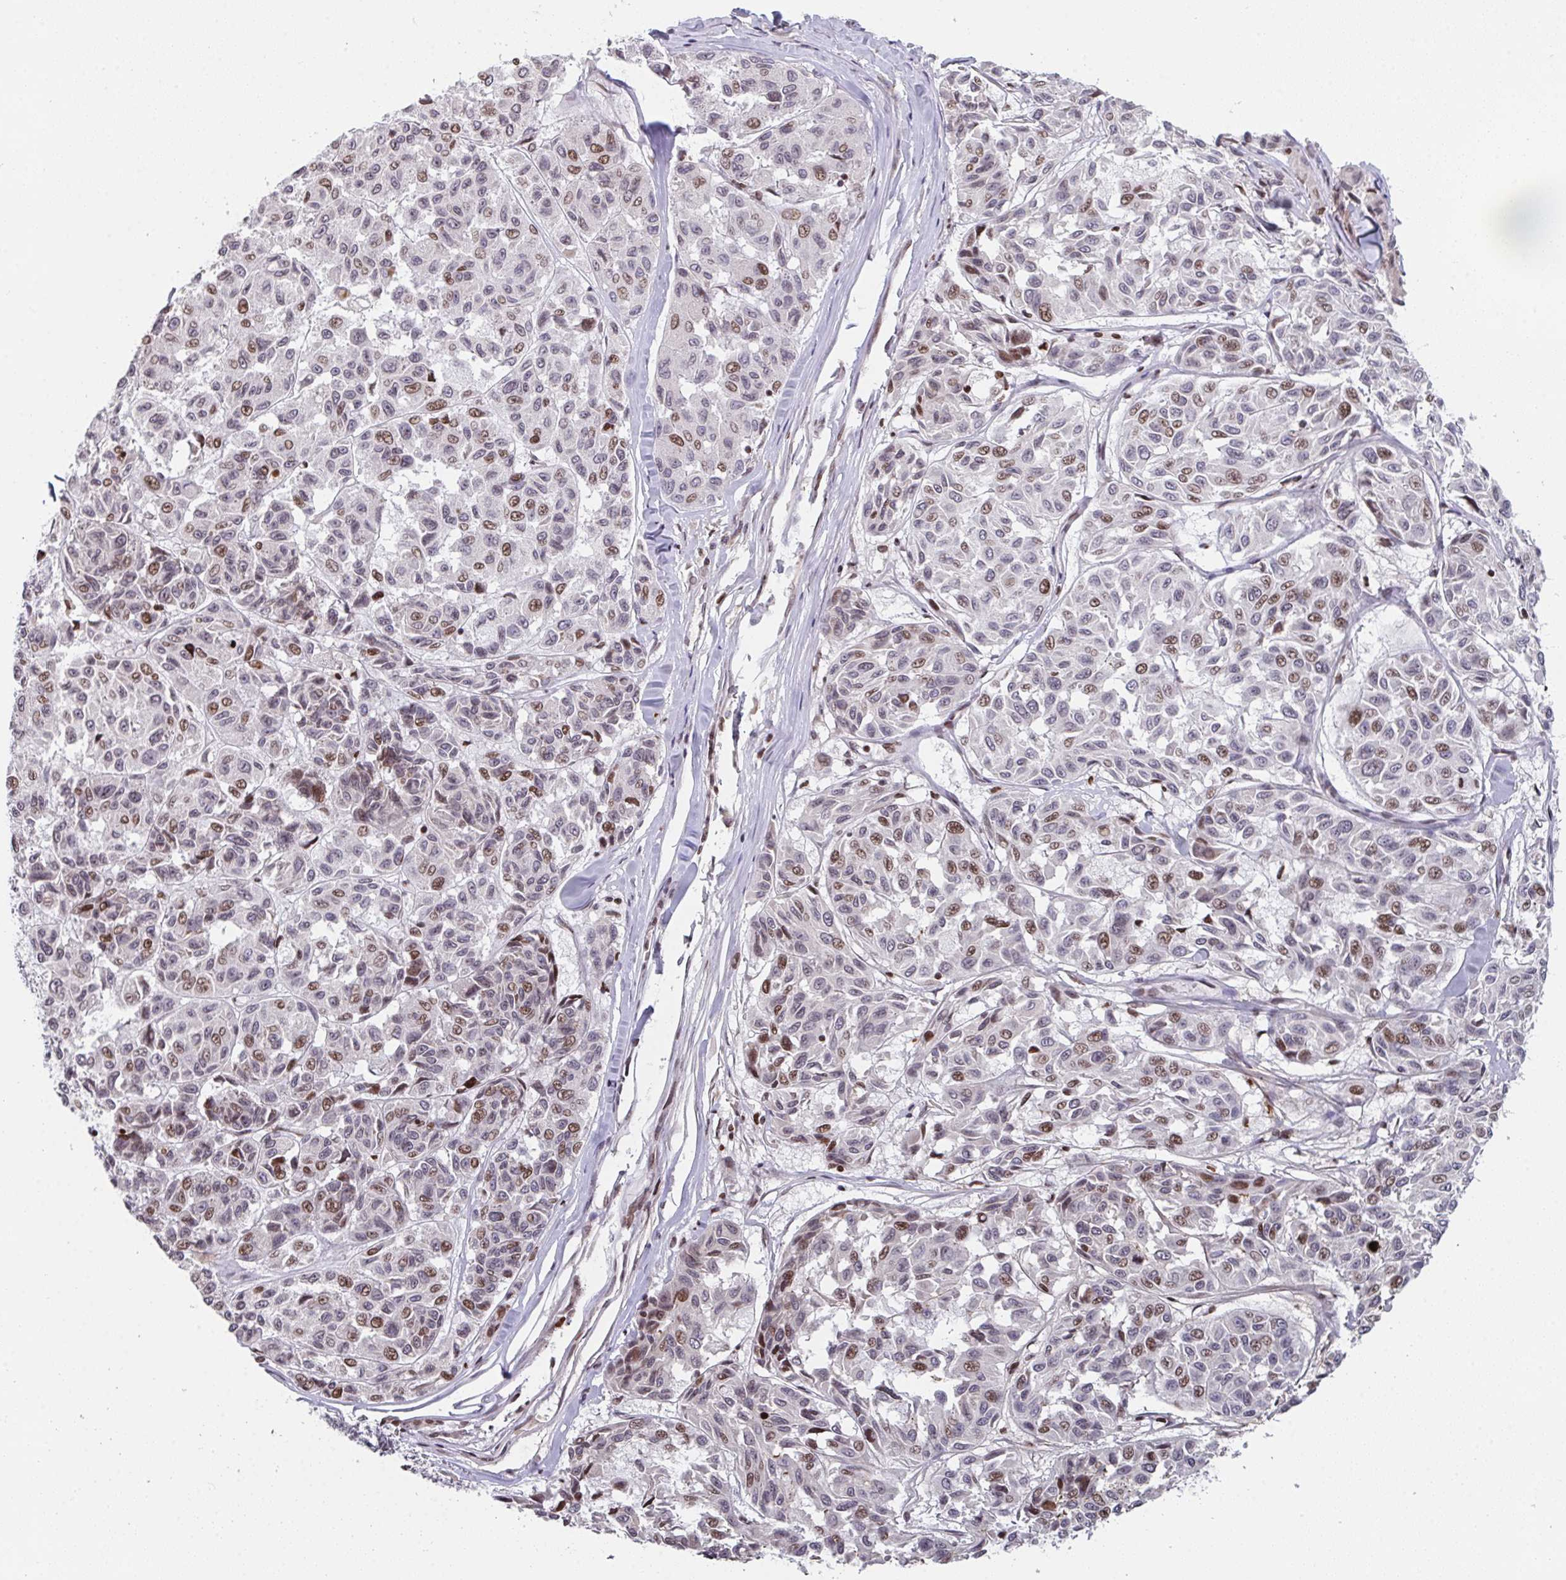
{"staining": {"intensity": "moderate", "quantity": "25%-75%", "location": "nuclear"}, "tissue": "melanoma", "cell_type": "Tumor cells", "image_type": "cancer", "snomed": [{"axis": "morphology", "description": "Malignant melanoma, NOS"}, {"axis": "topography", "description": "Skin"}], "caption": "Tumor cells show moderate nuclear expression in approximately 25%-75% of cells in malignant melanoma. Ihc stains the protein of interest in brown and the nuclei are stained blue.", "gene": "PCDHB8", "patient": {"sex": "female", "age": 66}}